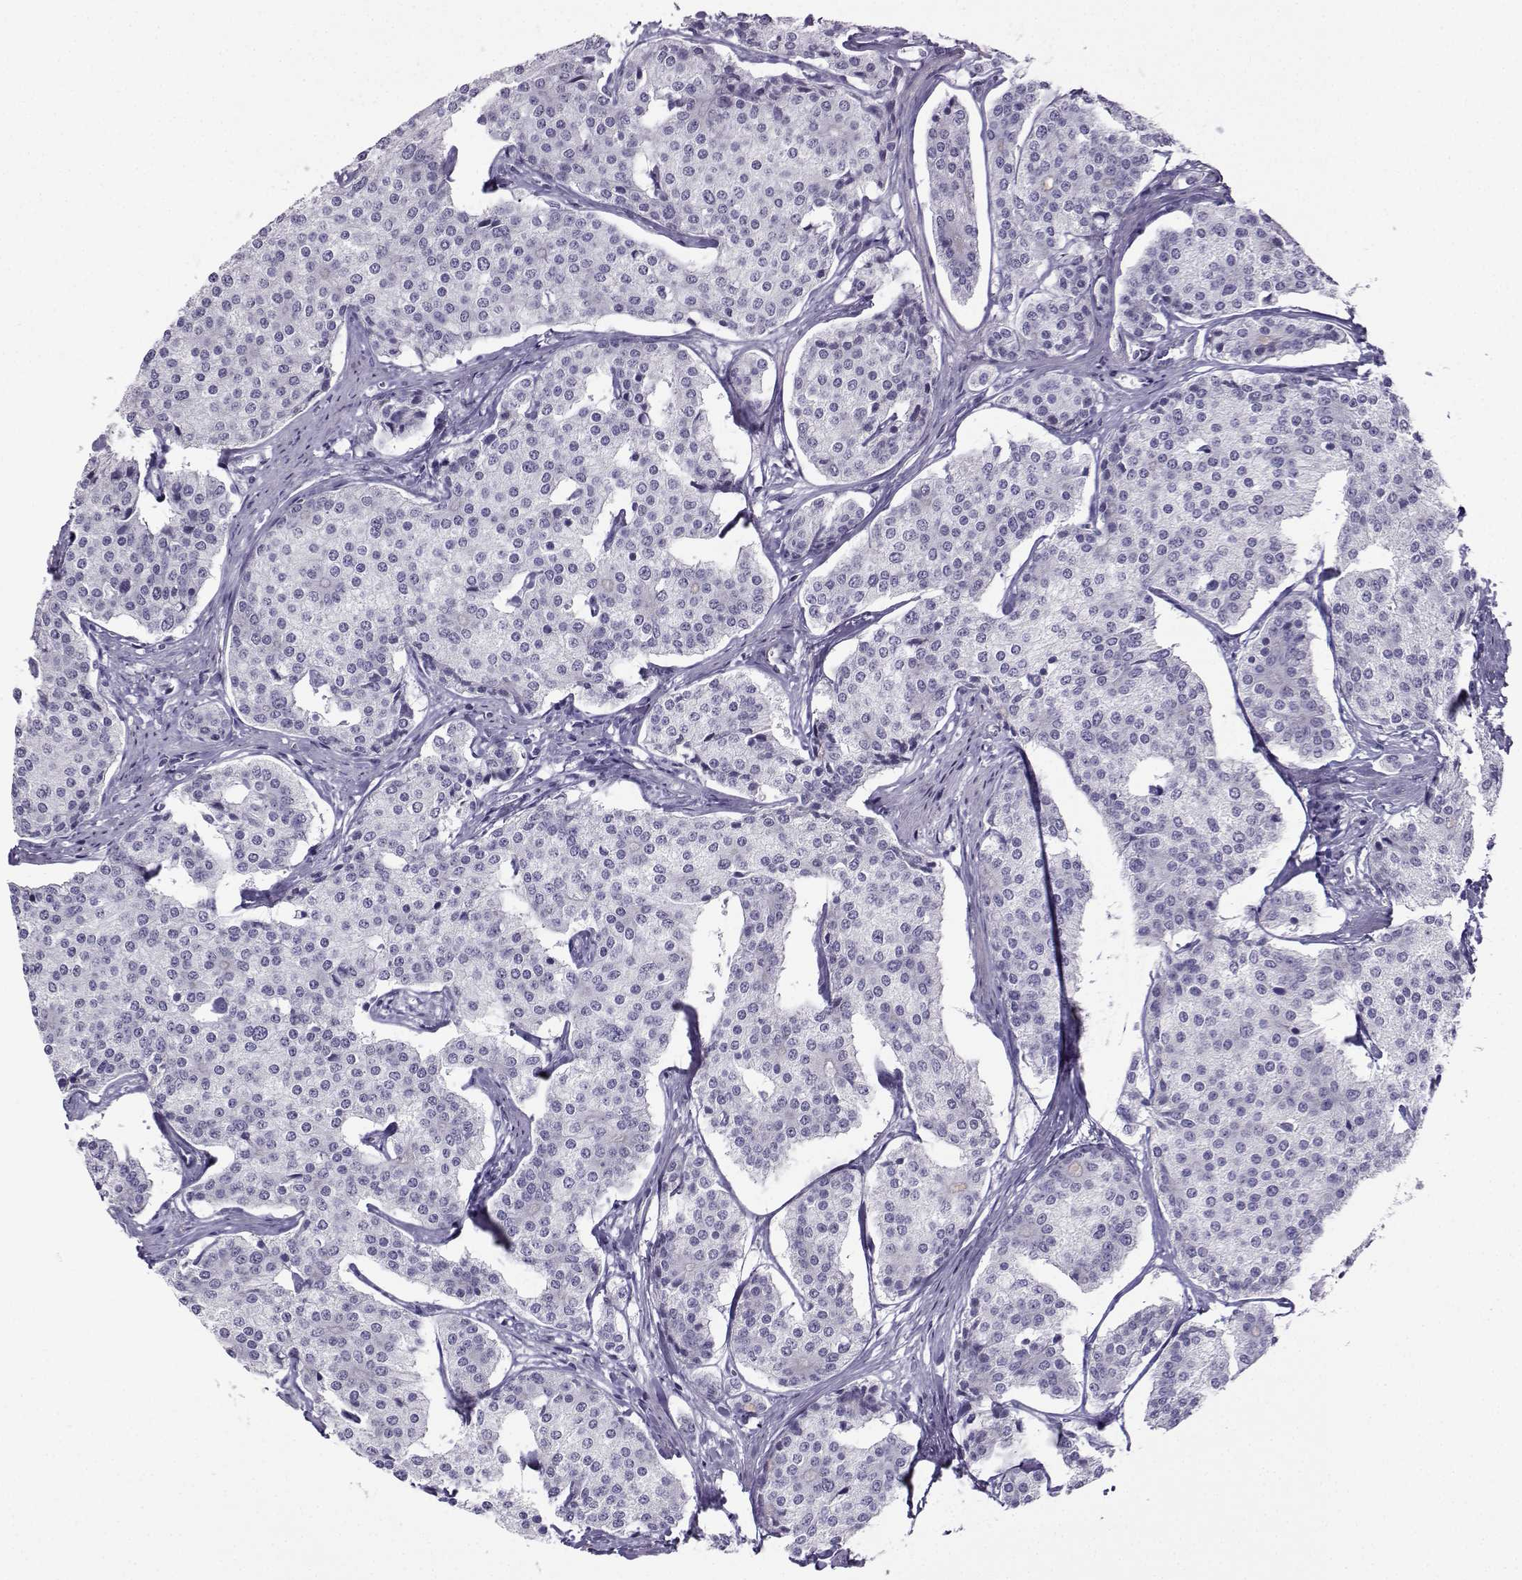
{"staining": {"intensity": "negative", "quantity": "none", "location": "none"}, "tissue": "carcinoid", "cell_type": "Tumor cells", "image_type": "cancer", "snomed": [{"axis": "morphology", "description": "Carcinoid, malignant, NOS"}, {"axis": "topography", "description": "Small intestine"}], "caption": "This histopathology image is of carcinoid stained with IHC to label a protein in brown with the nuclei are counter-stained blue. There is no positivity in tumor cells. (Immunohistochemistry, brightfield microscopy, high magnification).", "gene": "KIF17", "patient": {"sex": "female", "age": 65}}